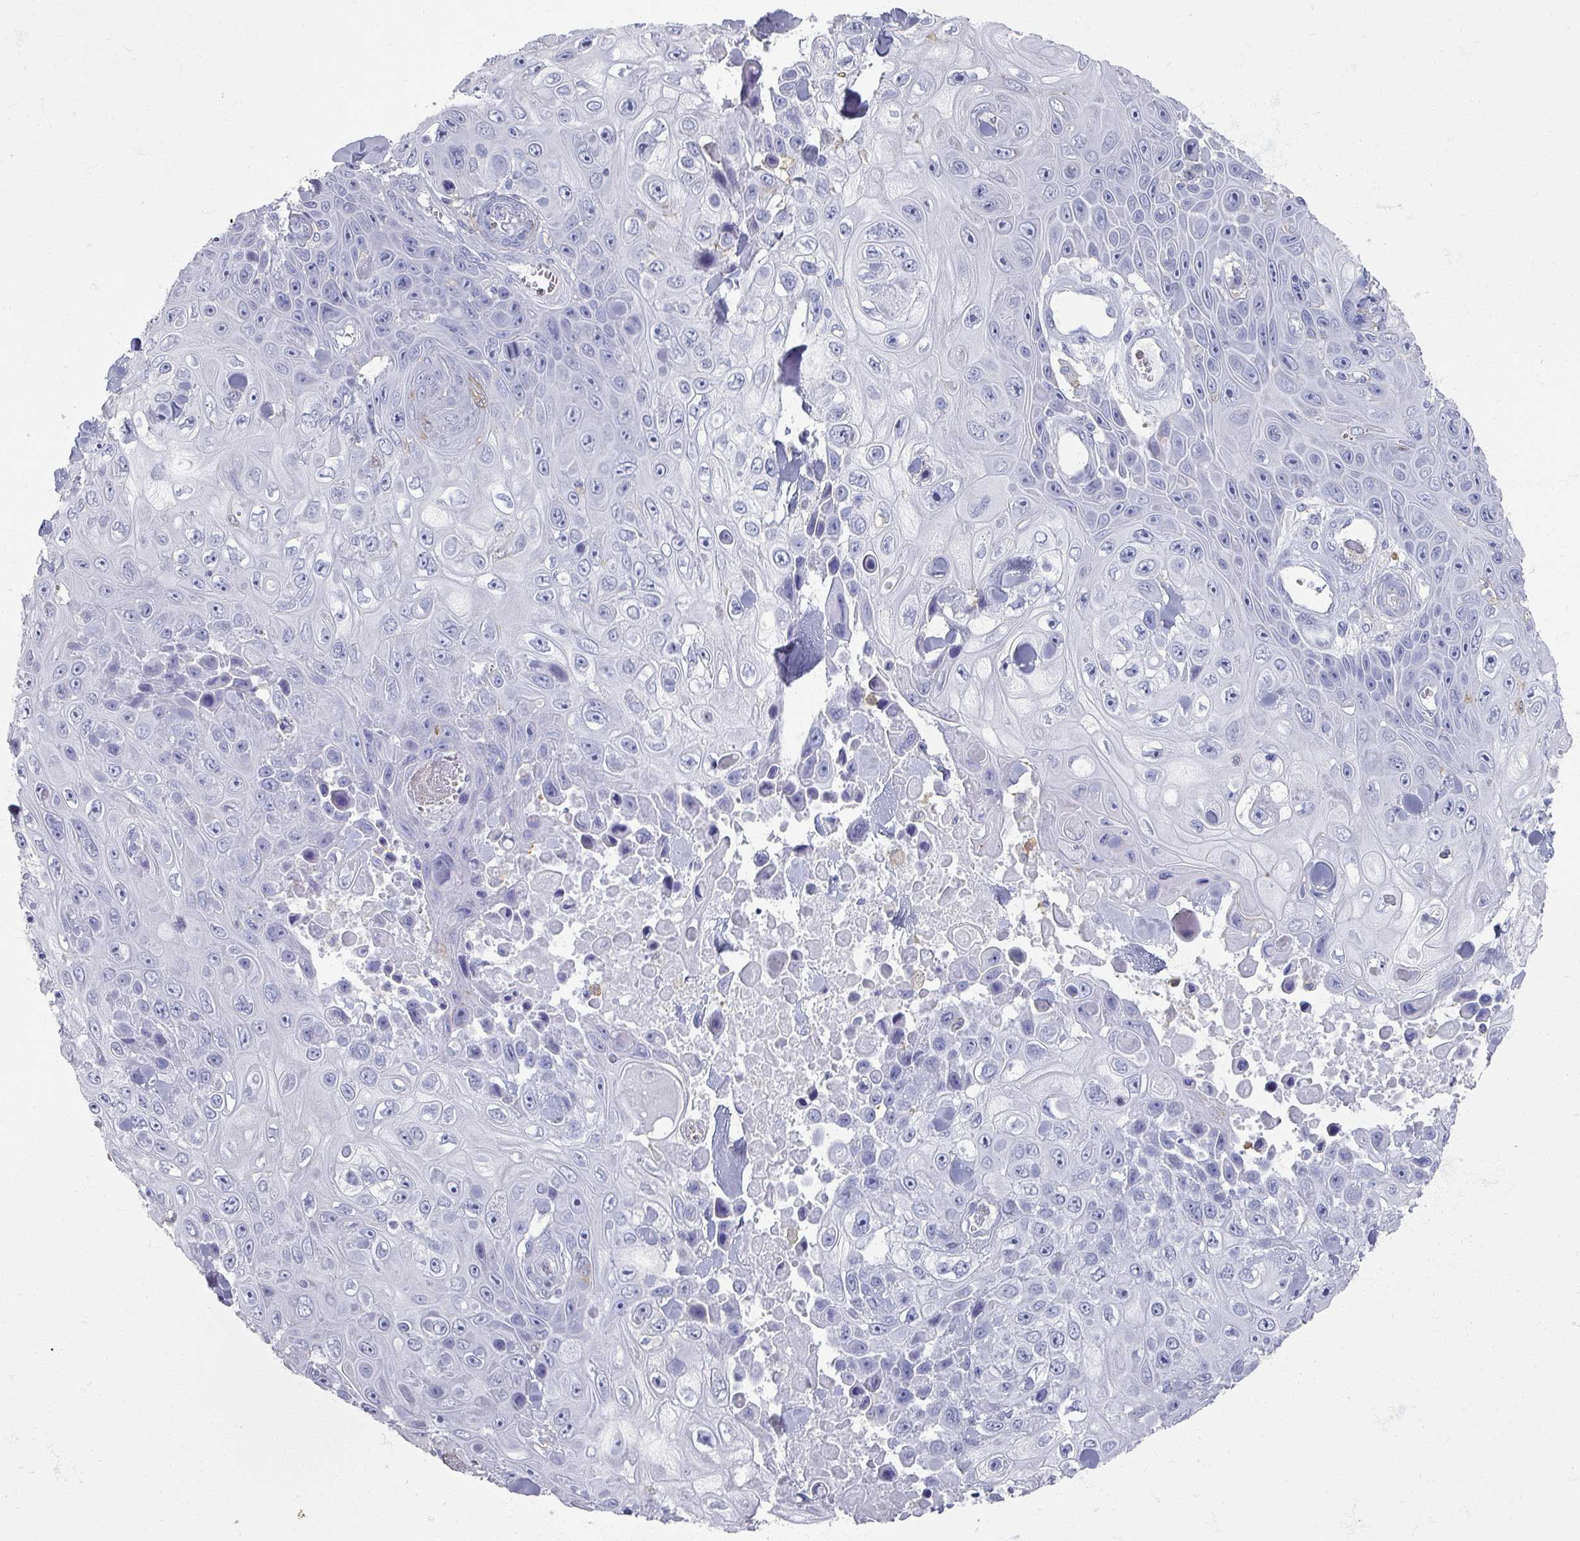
{"staining": {"intensity": "negative", "quantity": "none", "location": "none"}, "tissue": "skin cancer", "cell_type": "Tumor cells", "image_type": "cancer", "snomed": [{"axis": "morphology", "description": "Squamous cell carcinoma, NOS"}, {"axis": "topography", "description": "Skin"}], "caption": "An IHC histopathology image of skin cancer is shown. There is no staining in tumor cells of skin cancer.", "gene": "OMG", "patient": {"sex": "male", "age": 82}}